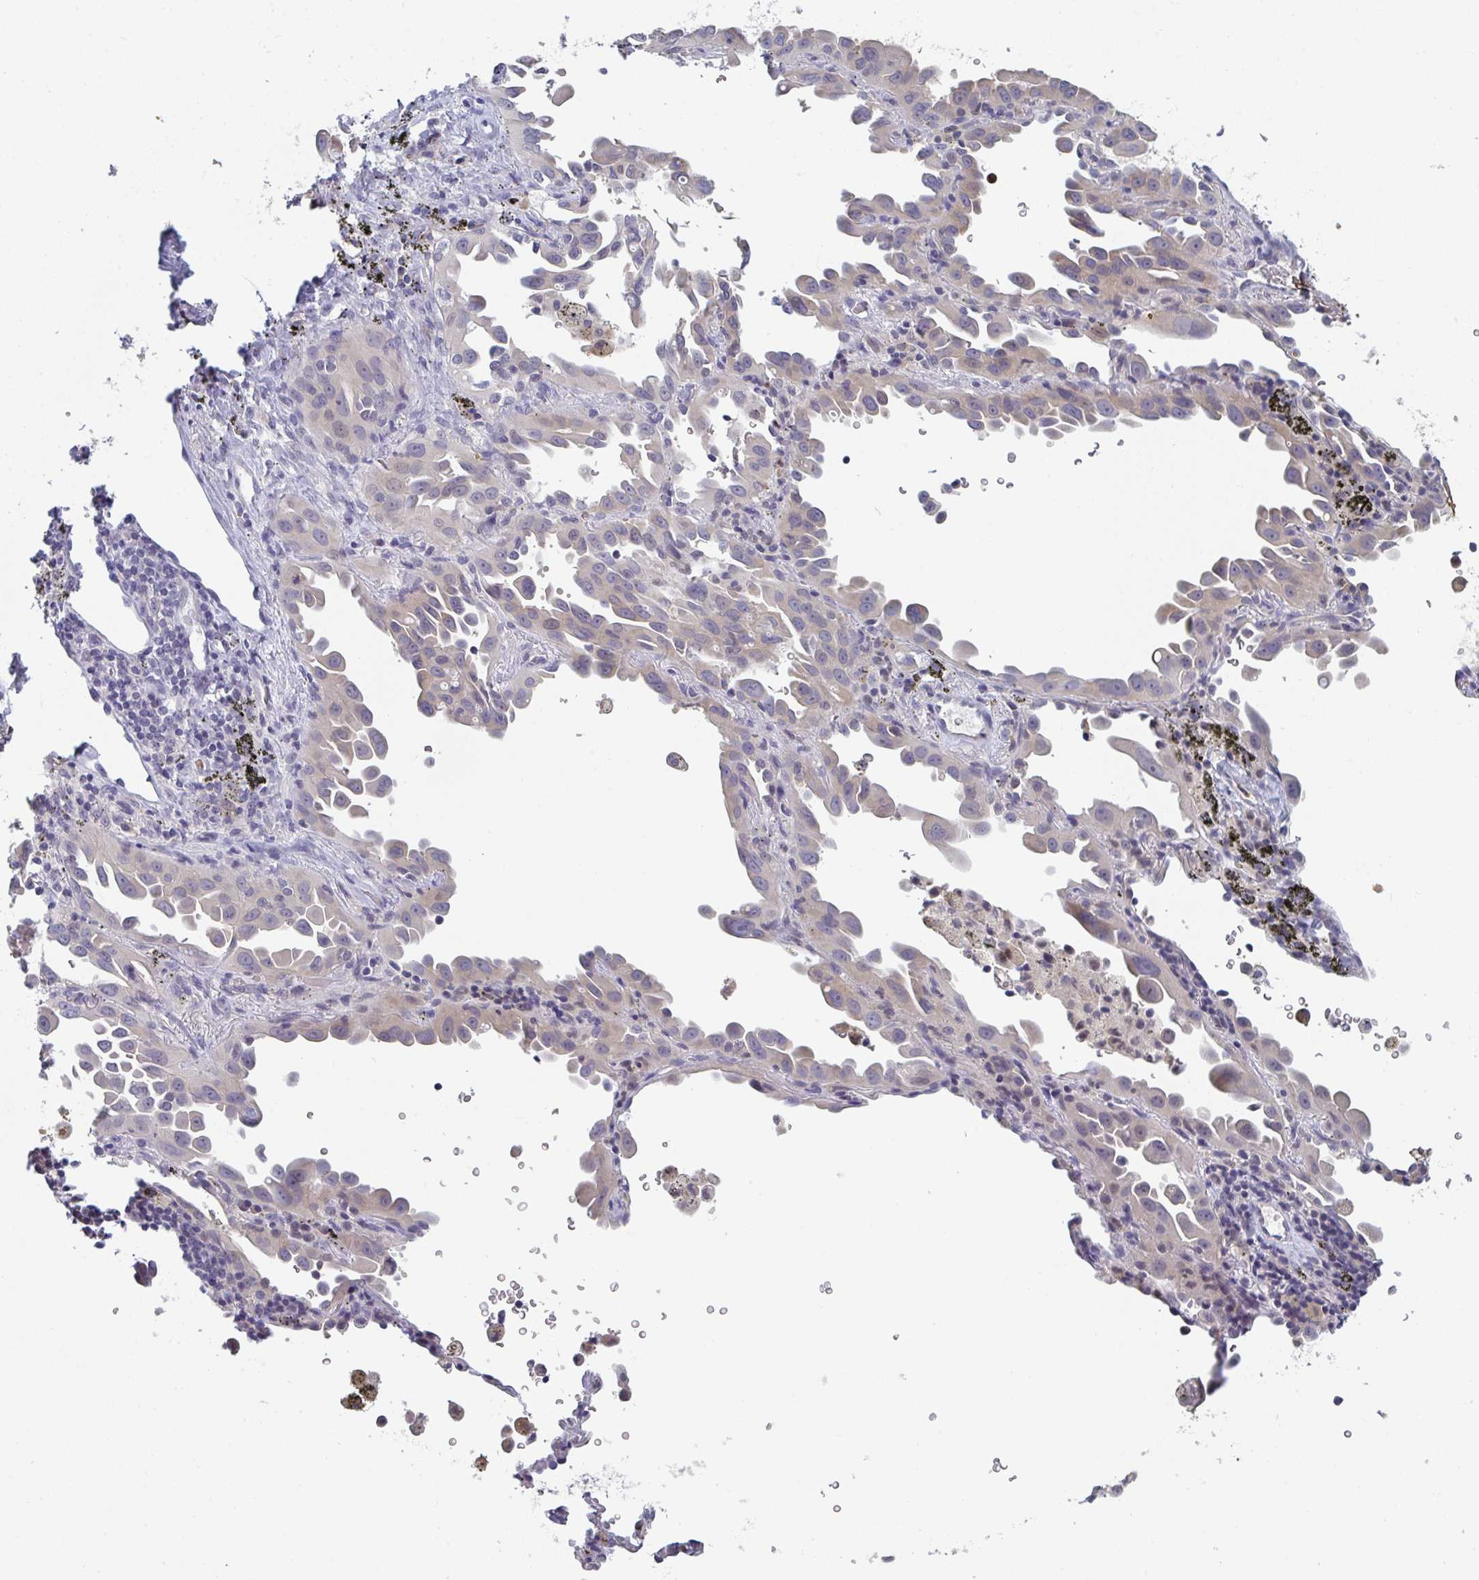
{"staining": {"intensity": "weak", "quantity": "<25%", "location": "cytoplasmic/membranous"}, "tissue": "lung cancer", "cell_type": "Tumor cells", "image_type": "cancer", "snomed": [{"axis": "morphology", "description": "Adenocarcinoma, NOS"}, {"axis": "topography", "description": "Lung"}], "caption": "This is an IHC photomicrograph of human lung cancer (adenocarcinoma). There is no staining in tumor cells.", "gene": "RIOK1", "patient": {"sex": "male", "age": 68}}